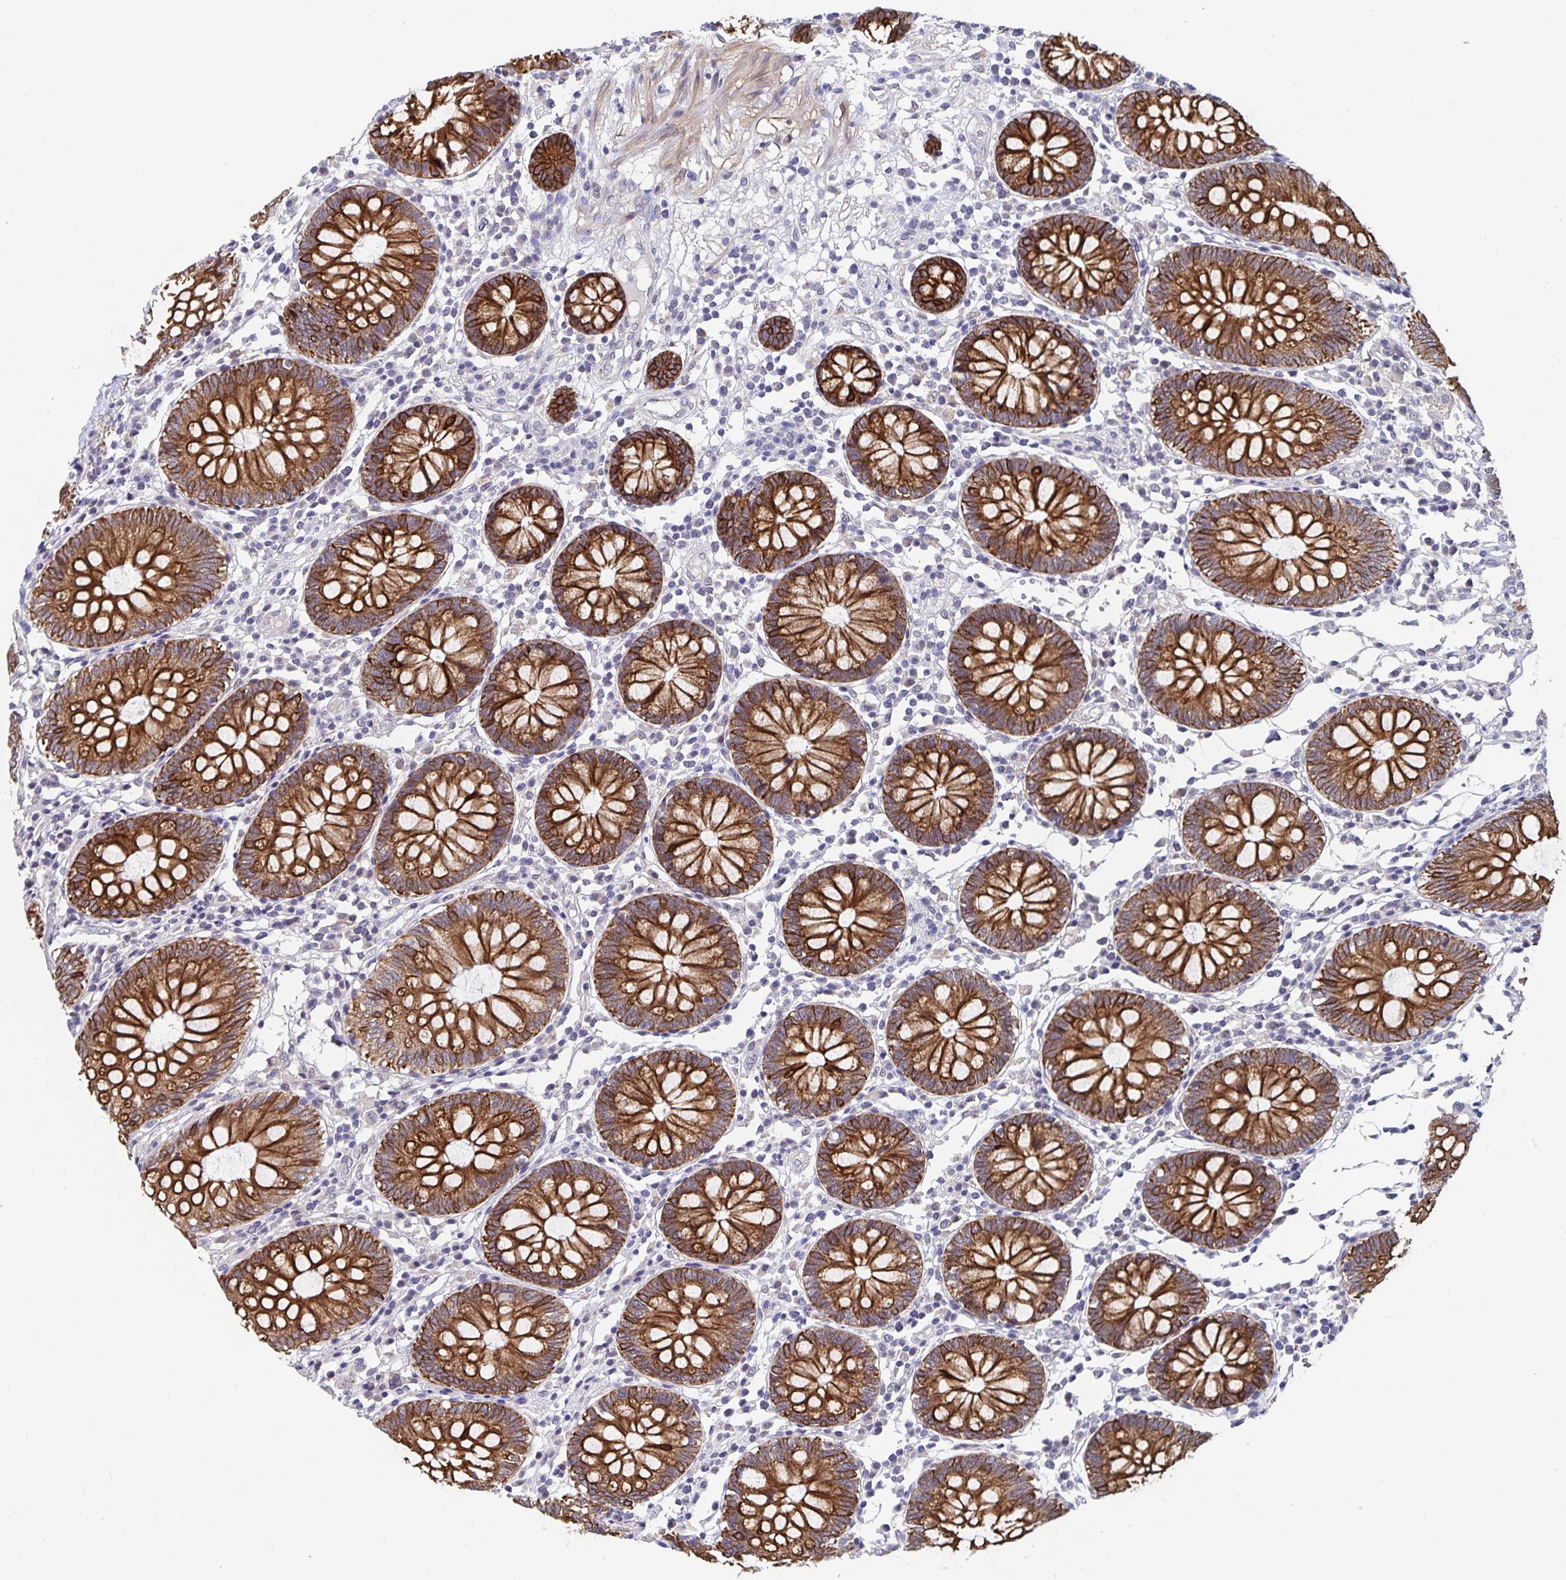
{"staining": {"intensity": "weak", "quantity": "25%-75%", "location": "cytoplasmic/membranous"}, "tissue": "colon", "cell_type": "Endothelial cells", "image_type": "normal", "snomed": [{"axis": "morphology", "description": "Normal tissue, NOS"}, {"axis": "morphology", "description": "Adenocarcinoma, NOS"}, {"axis": "topography", "description": "Colon"}], "caption": "DAB (3,3'-diaminobenzidine) immunohistochemical staining of benign human colon displays weak cytoplasmic/membranous protein staining in approximately 25%-75% of endothelial cells. Nuclei are stained in blue.", "gene": "ZIK1", "patient": {"sex": "male", "age": 83}}